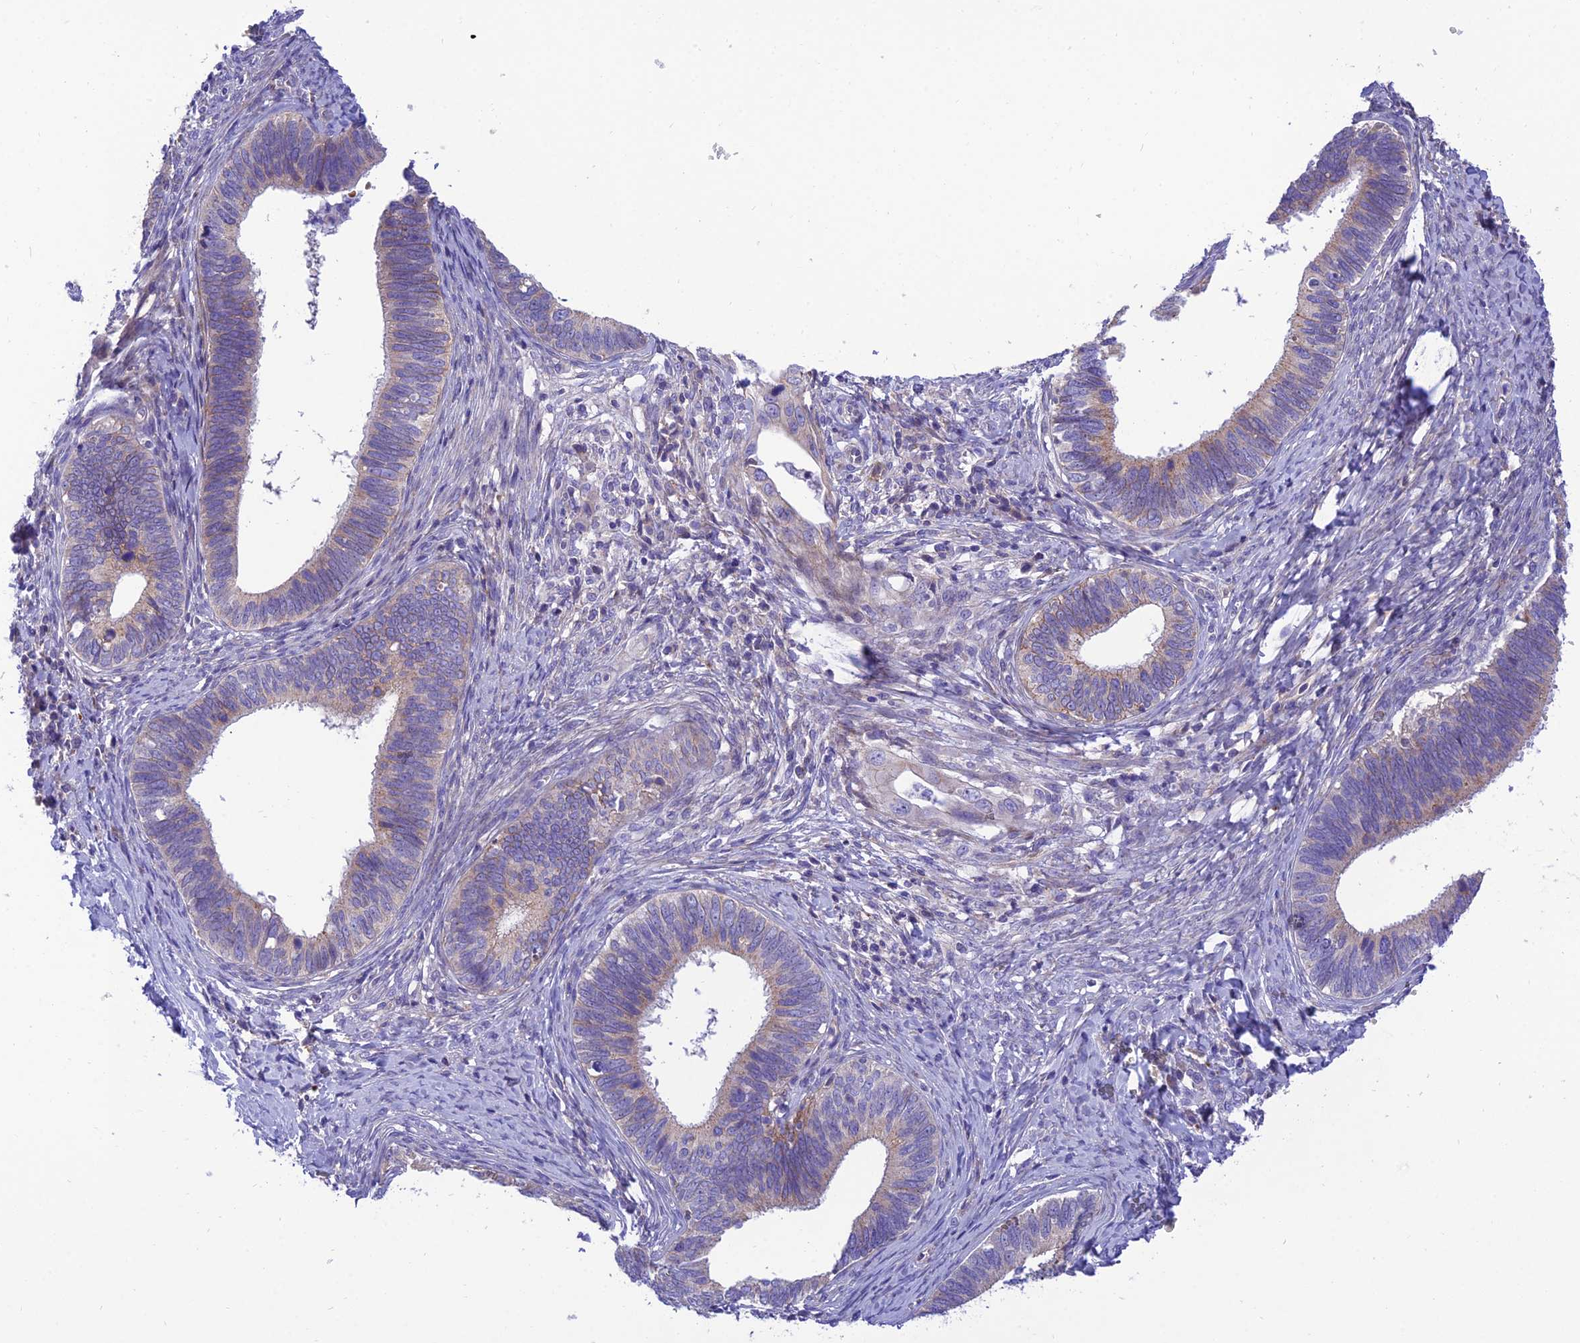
{"staining": {"intensity": "weak", "quantity": "25%-75%", "location": "cytoplasmic/membranous"}, "tissue": "cervical cancer", "cell_type": "Tumor cells", "image_type": "cancer", "snomed": [{"axis": "morphology", "description": "Adenocarcinoma, NOS"}, {"axis": "topography", "description": "Cervix"}], "caption": "There is low levels of weak cytoplasmic/membranous expression in tumor cells of cervical adenocarcinoma, as demonstrated by immunohistochemical staining (brown color).", "gene": "CCDC157", "patient": {"sex": "female", "age": 42}}